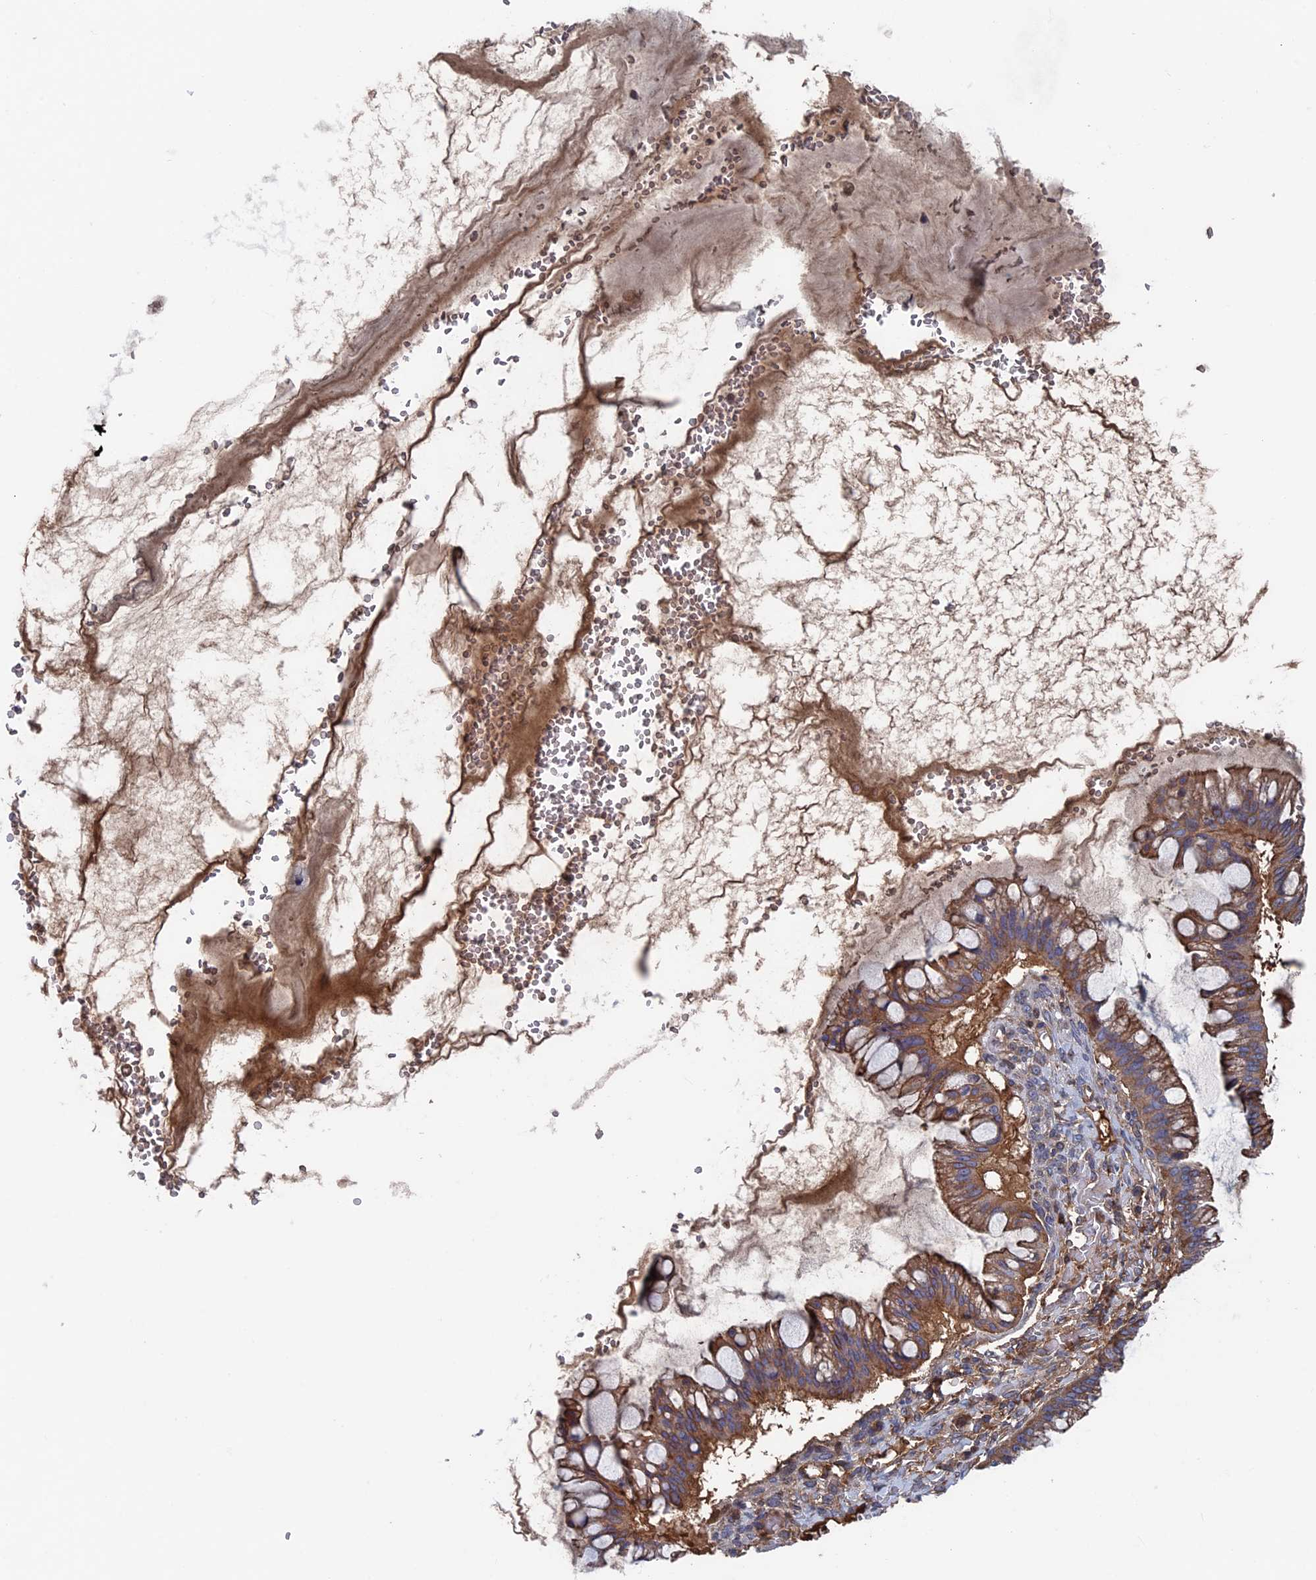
{"staining": {"intensity": "moderate", "quantity": ">75%", "location": "cytoplasmic/membranous"}, "tissue": "ovarian cancer", "cell_type": "Tumor cells", "image_type": "cancer", "snomed": [{"axis": "morphology", "description": "Cystadenocarcinoma, mucinous, NOS"}, {"axis": "topography", "description": "Ovary"}], "caption": "About >75% of tumor cells in human ovarian cancer reveal moderate cytoplasmic/membranous protein staining as visualized by brown immunohistochemical staining.", "gene": "RPUSD1", "patient": {"sex": "female", "age": 73}}